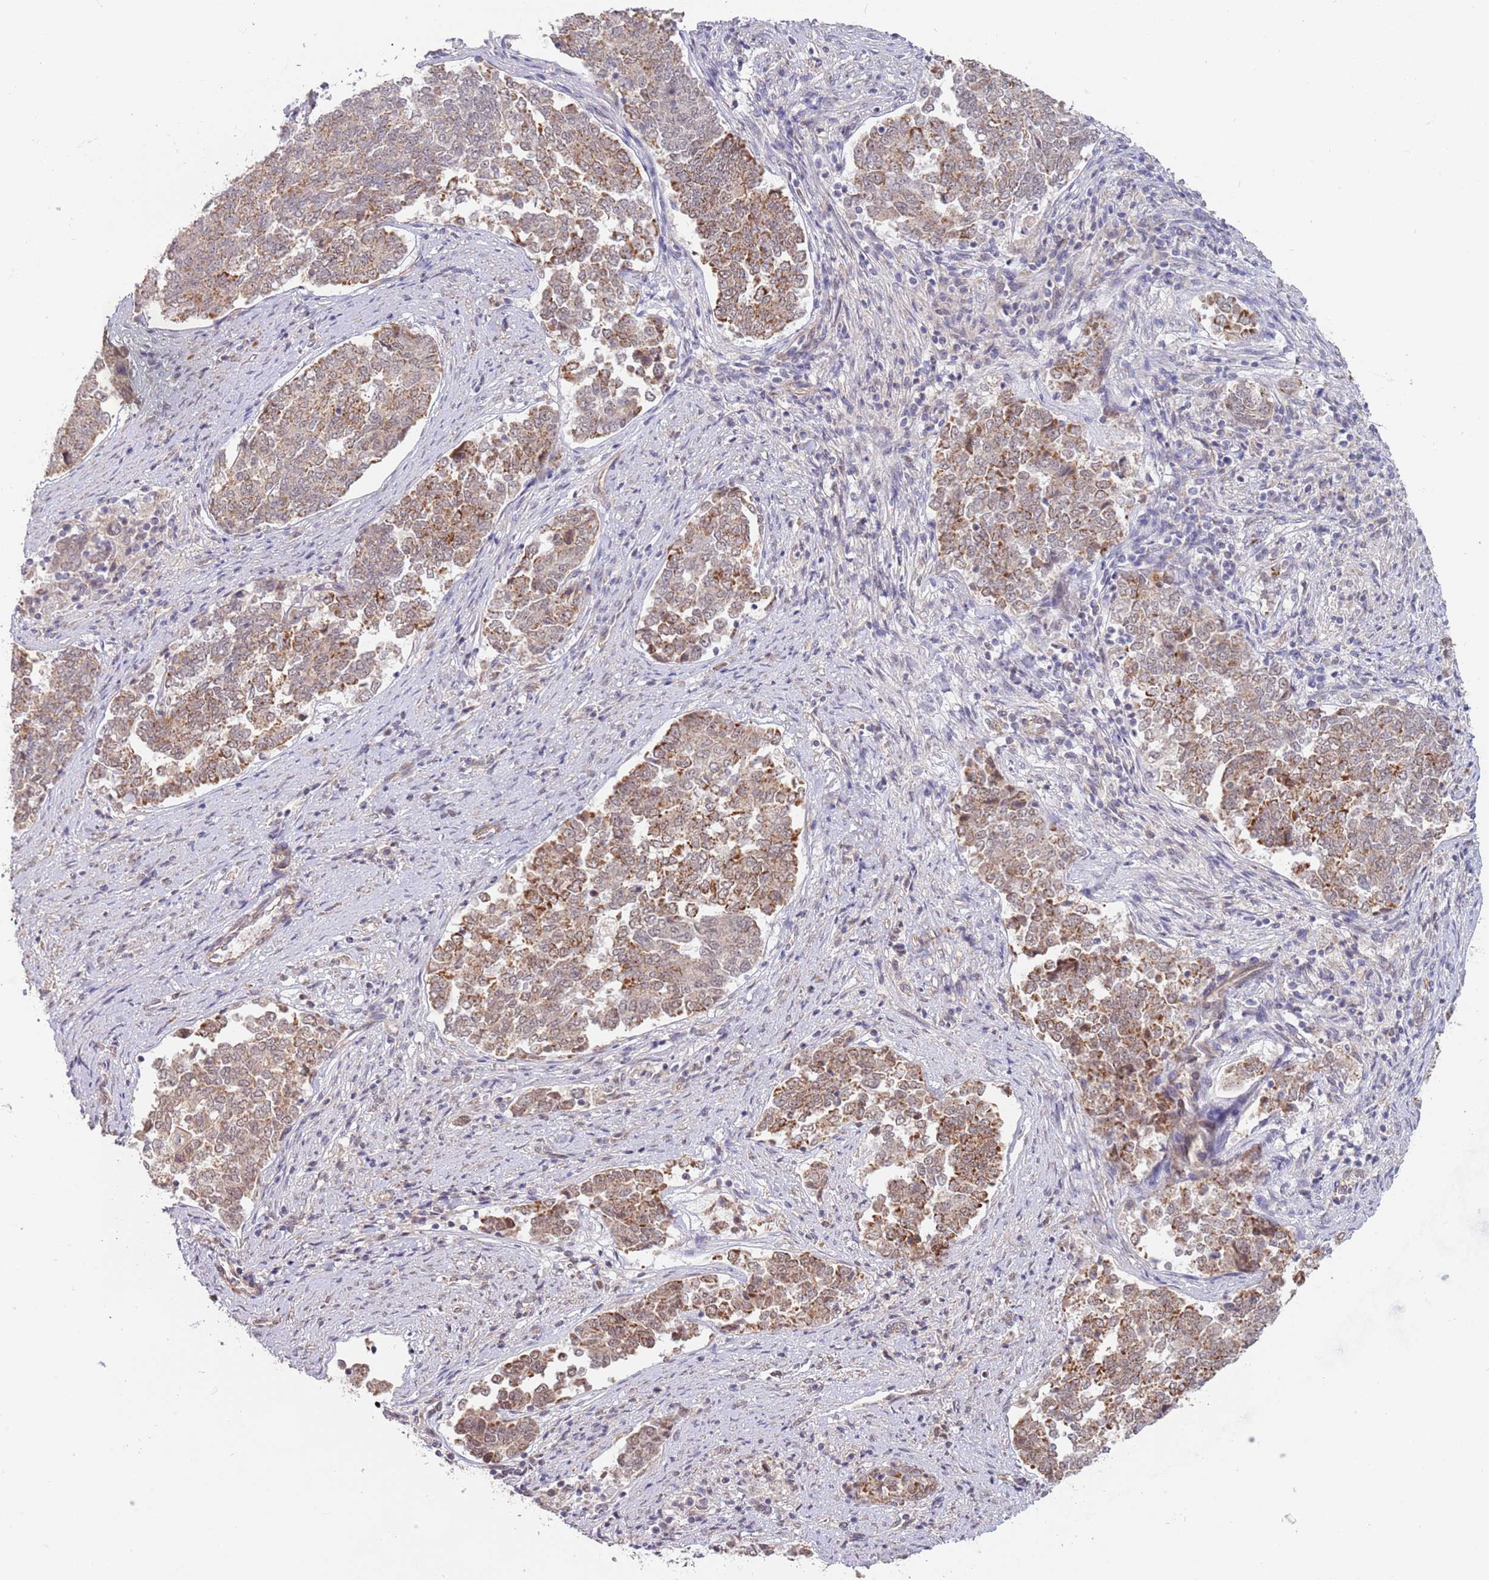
{"staining": {"intensity": "moderate", "quantity": ">75%", "location": "cytoplasmic/membranous"}, "tissue": "endometrial cancer", "cell_type": "Tumor cells", "image_type": "cancer", "snomed": [{"axis": "morphology", "description": "Adenocarcinoma, NOS"}, {"axis": "topography", "description": "Endometrium"}], "caption": "This micrograph displays endometrial cancer stained with IHC to label a protein in brown. The cytoplasmic/membranous of tumor cells show moderate positivity for the protein. Nuclei are counter-stained blue.", "gene": "UQCC3", "patient": {"sex": "female", "age": 80}}